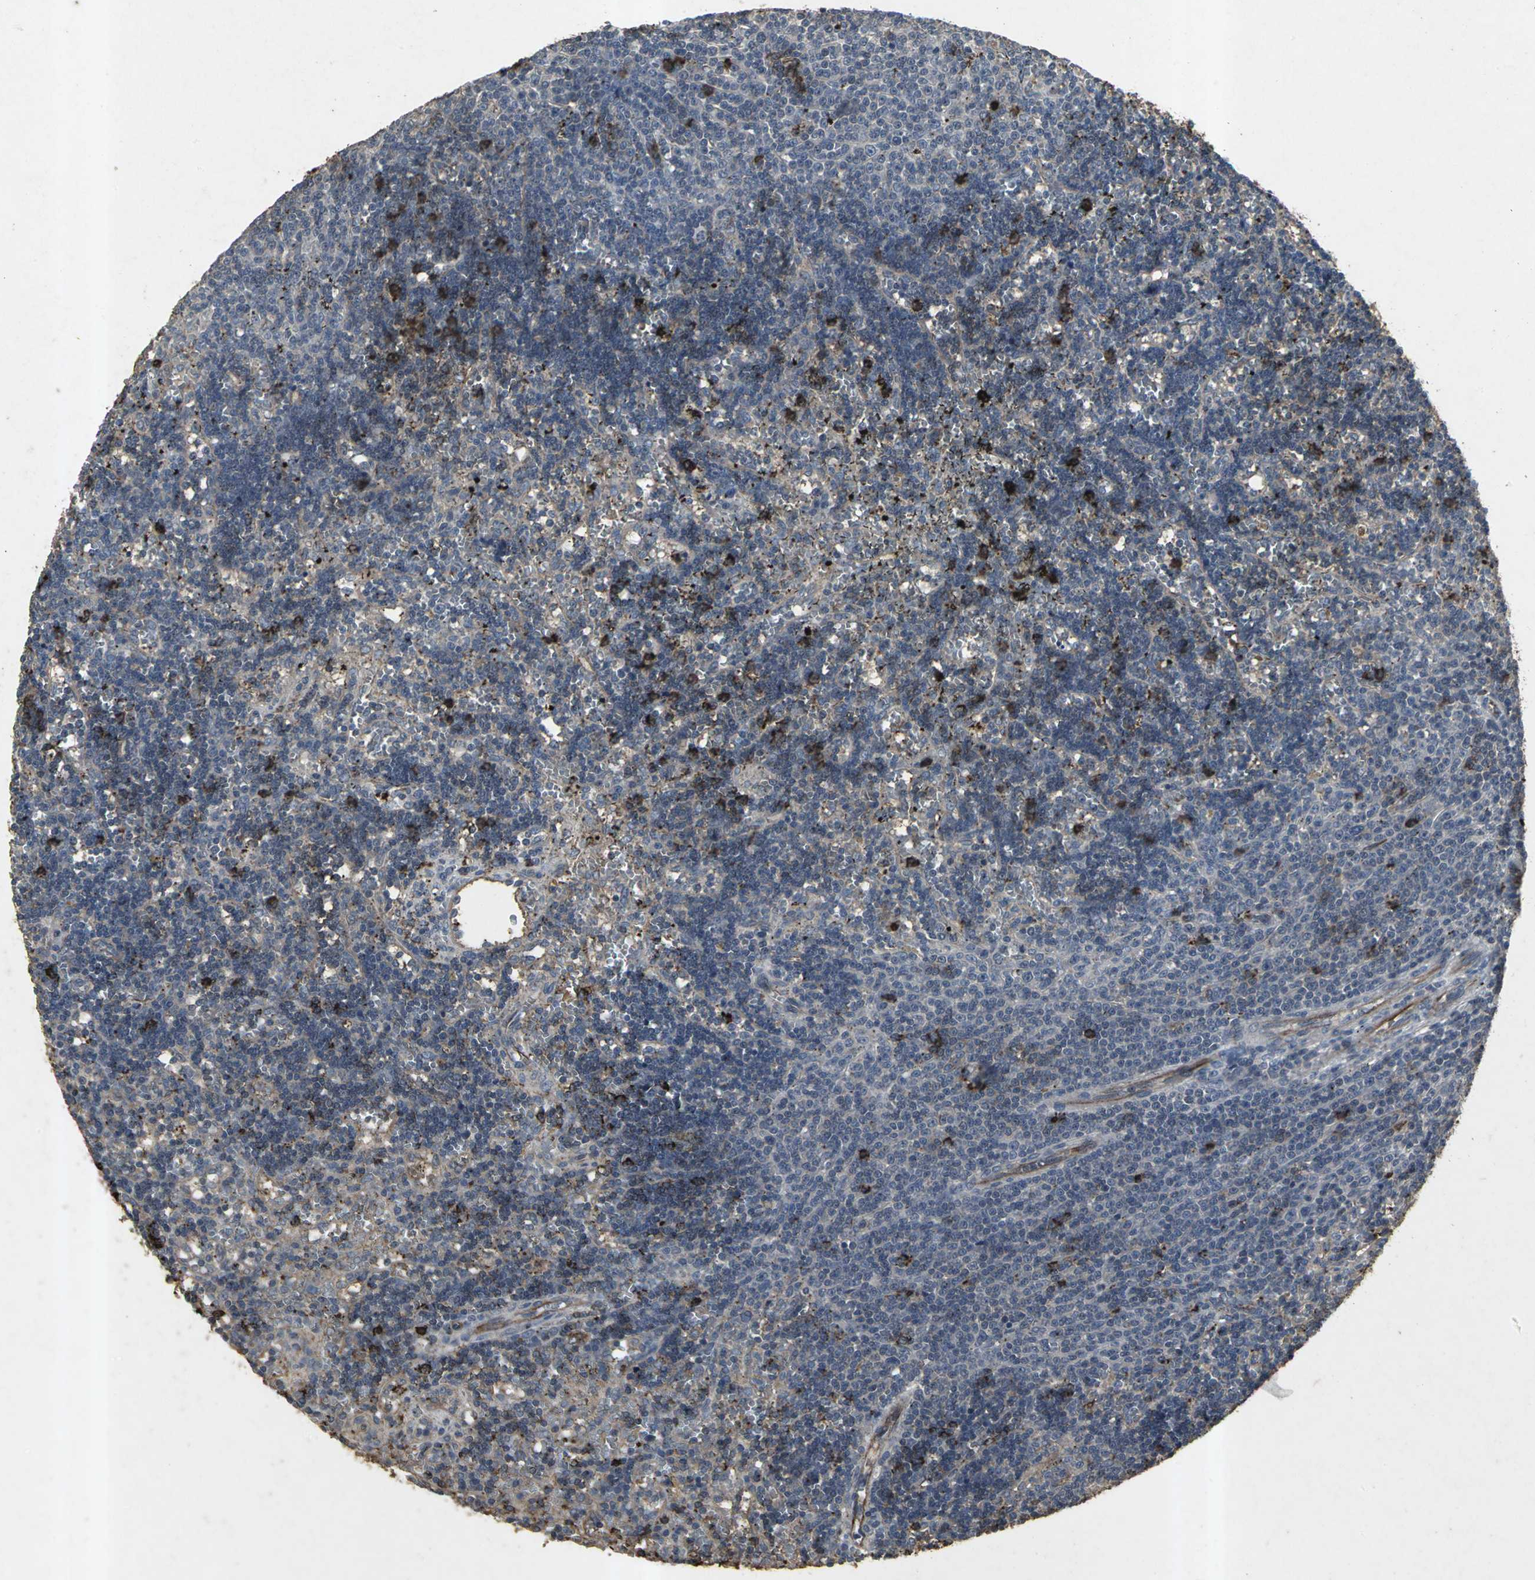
{"staining": {"intensity": "negative", "quantity": "none", "location": "none"}, "tissue": "lymphoma", "cell_type": "Tumor cells", "image_type": "cancer", "snomed": [{"axis": "morphology", "description": "Malignant lymphoma, non-Hodgkin's type, Low grade"}, {"axis": "topography", "description": "Spleen"}], "caption": "This is an immunohistochemistry image of human low-grade malignant lymphoma, non-Hodgkin's type. There is no positivity in tumor cells.", "gene": "CCR9", "patient": {"sex": "male", "age": 60}}